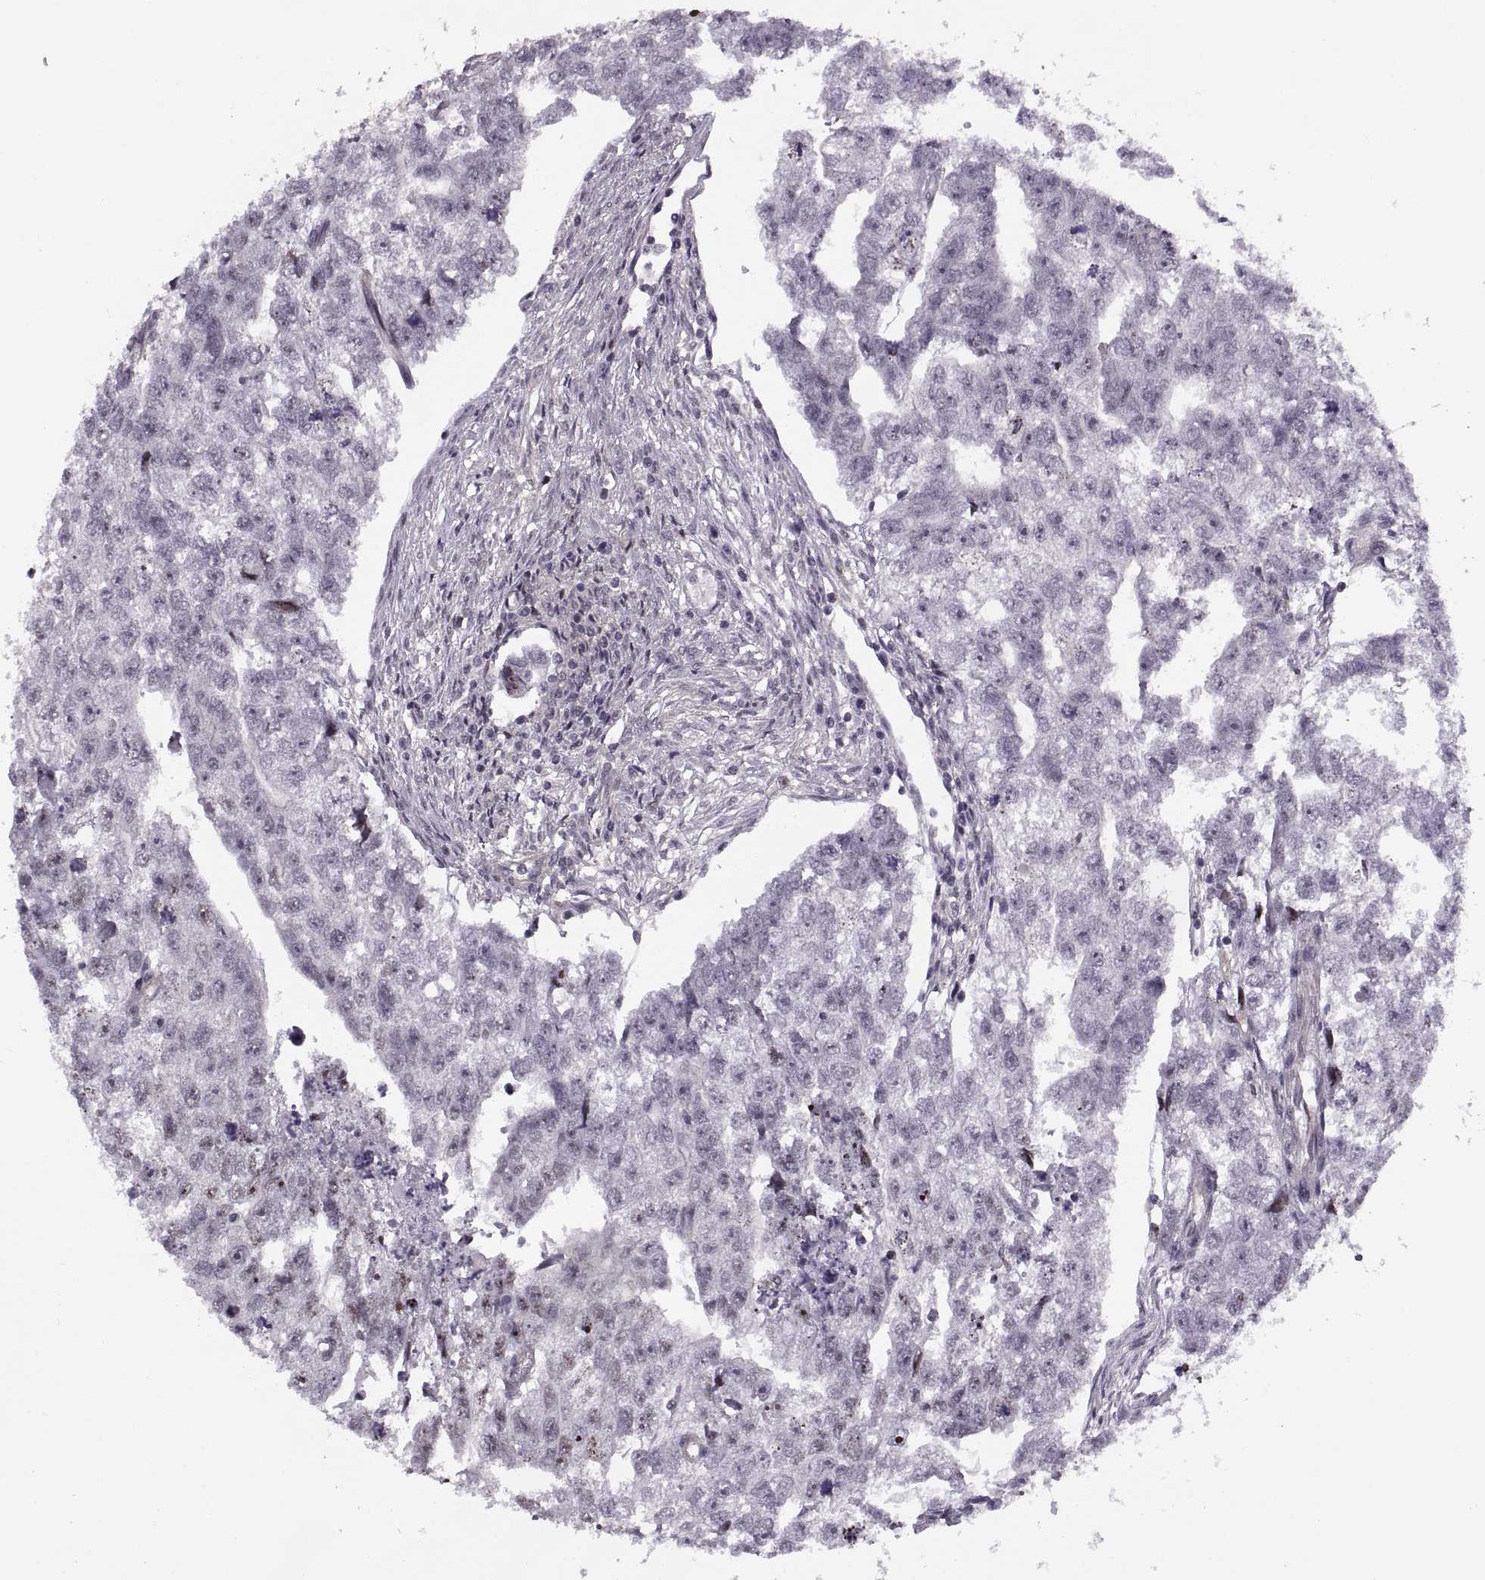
{"staining": {"intensity": "negative", "quantity": "none", "location": "none"}, "tissue": "testis cancer", "cell_type": "Tumor cells", "image_type": "cancer", "snomed": [{"axis": "morphology", "description": "Carcinoma, Embryonal, NOS"}, {"axis": "morphology", "description": "Teratoma, malignant, NOS"}, {"axis": "topography", "description": "Testis"}], "caption": "Immunohistochemistry of testis embryonal carcinoma shows no expression in tumor cells. (Stains: DAB immunohistochemistry with hematoxylin counter stain, Microscopy: brightfield microscopy at high magnification).", "gene": "LUZP2", "patient": {"sex": "male", "age": 44}}